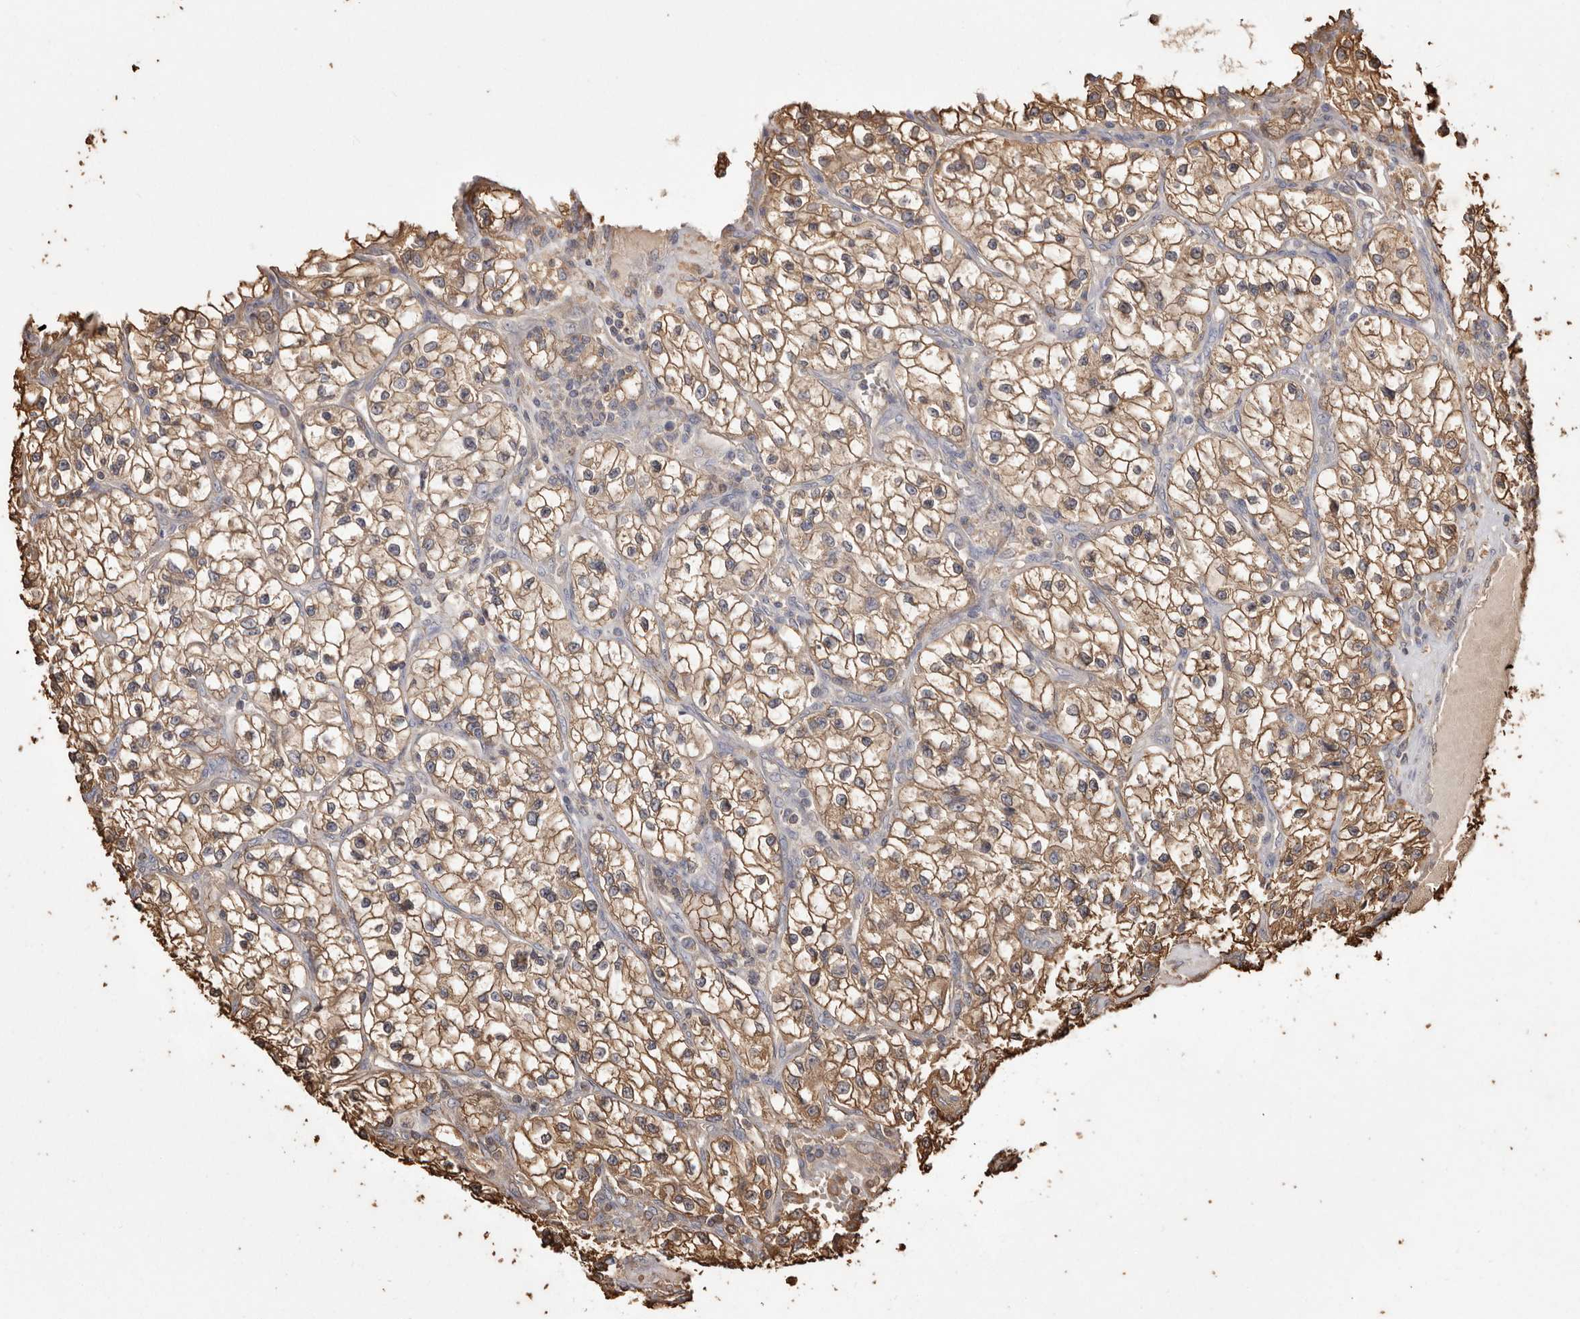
{"staining": {"intensity": "moderate", "quantity": ">75%", "location": "cytoplasmic/membranous"}, "tissue": "renal cancer", "cell_type": "Tumor cells", "image_type": "cancer", "snomed": [{"axis": "morphology", "description": "Adenocarcinoma, NOS"}, {"axis": "topography", "description": "Kidney"}], "caption": "Adenocarcinoma (renal) tissue displays moderate cytoplasmic/membranous expression in about >75% of tumor cells, visualized by immunohistochemistry.", "gene": "PKM", "patient": {"sex": "female", "age": 57}}